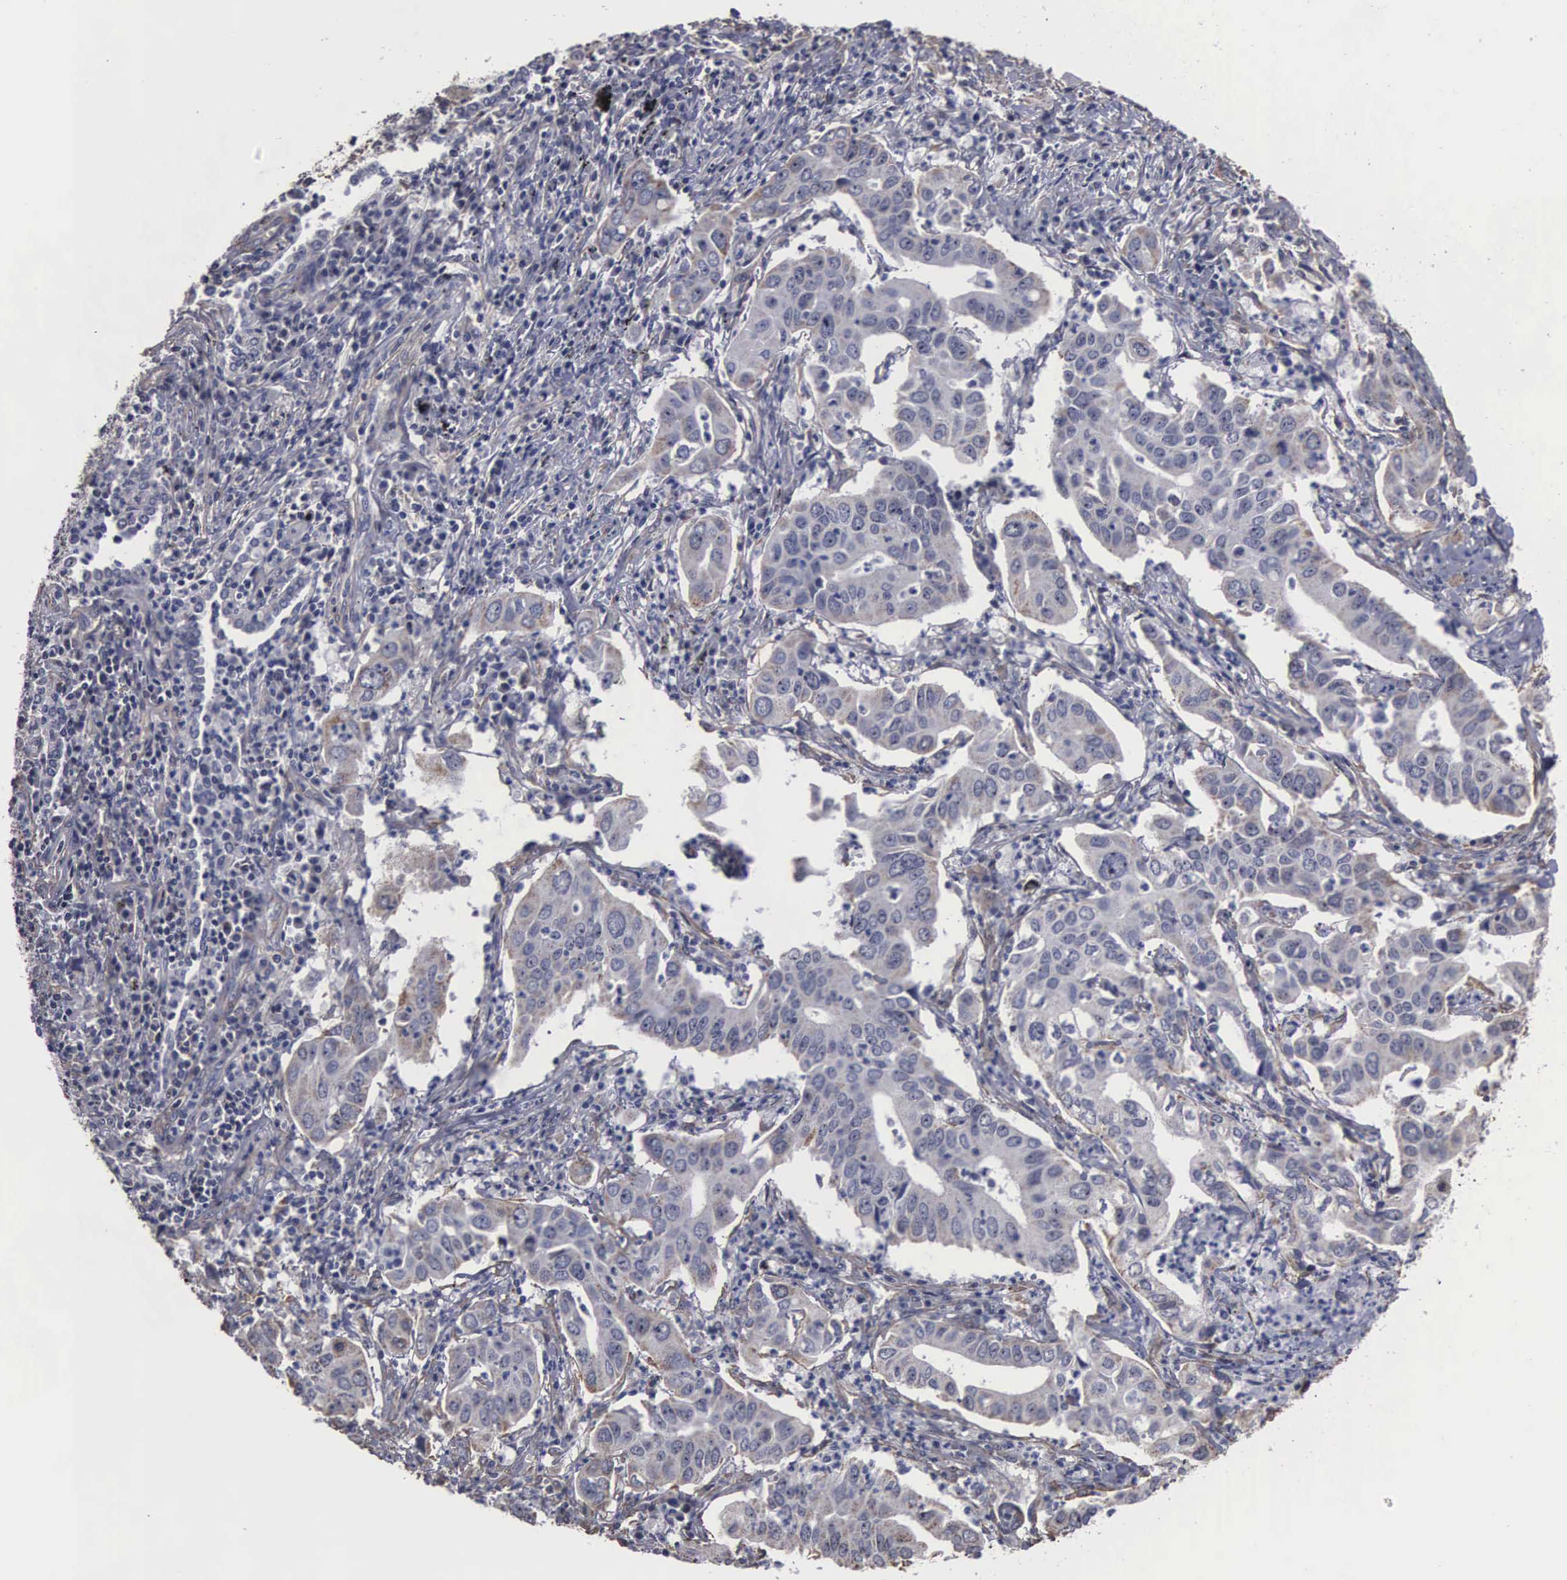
{"staining": {"intensity": "weak", "quantity": "<25%", "location": "cytoplasmic/membranous"}, "tissue": "lung cancer", "cell_type": "Tumor cells", "image_type": "cancer", "snomed": [{"axis": "morphology", "description": "Adenocarcinoma, NOS"}, {"axis": "topography", "description": "Lung"}], "caption": "IHC photomicrograph of human lung cancer stained for a protein (brown), which displays no expression in tumor cells.", "gene": "NGDN", "patient": {"sex": "male", "age": 48}}